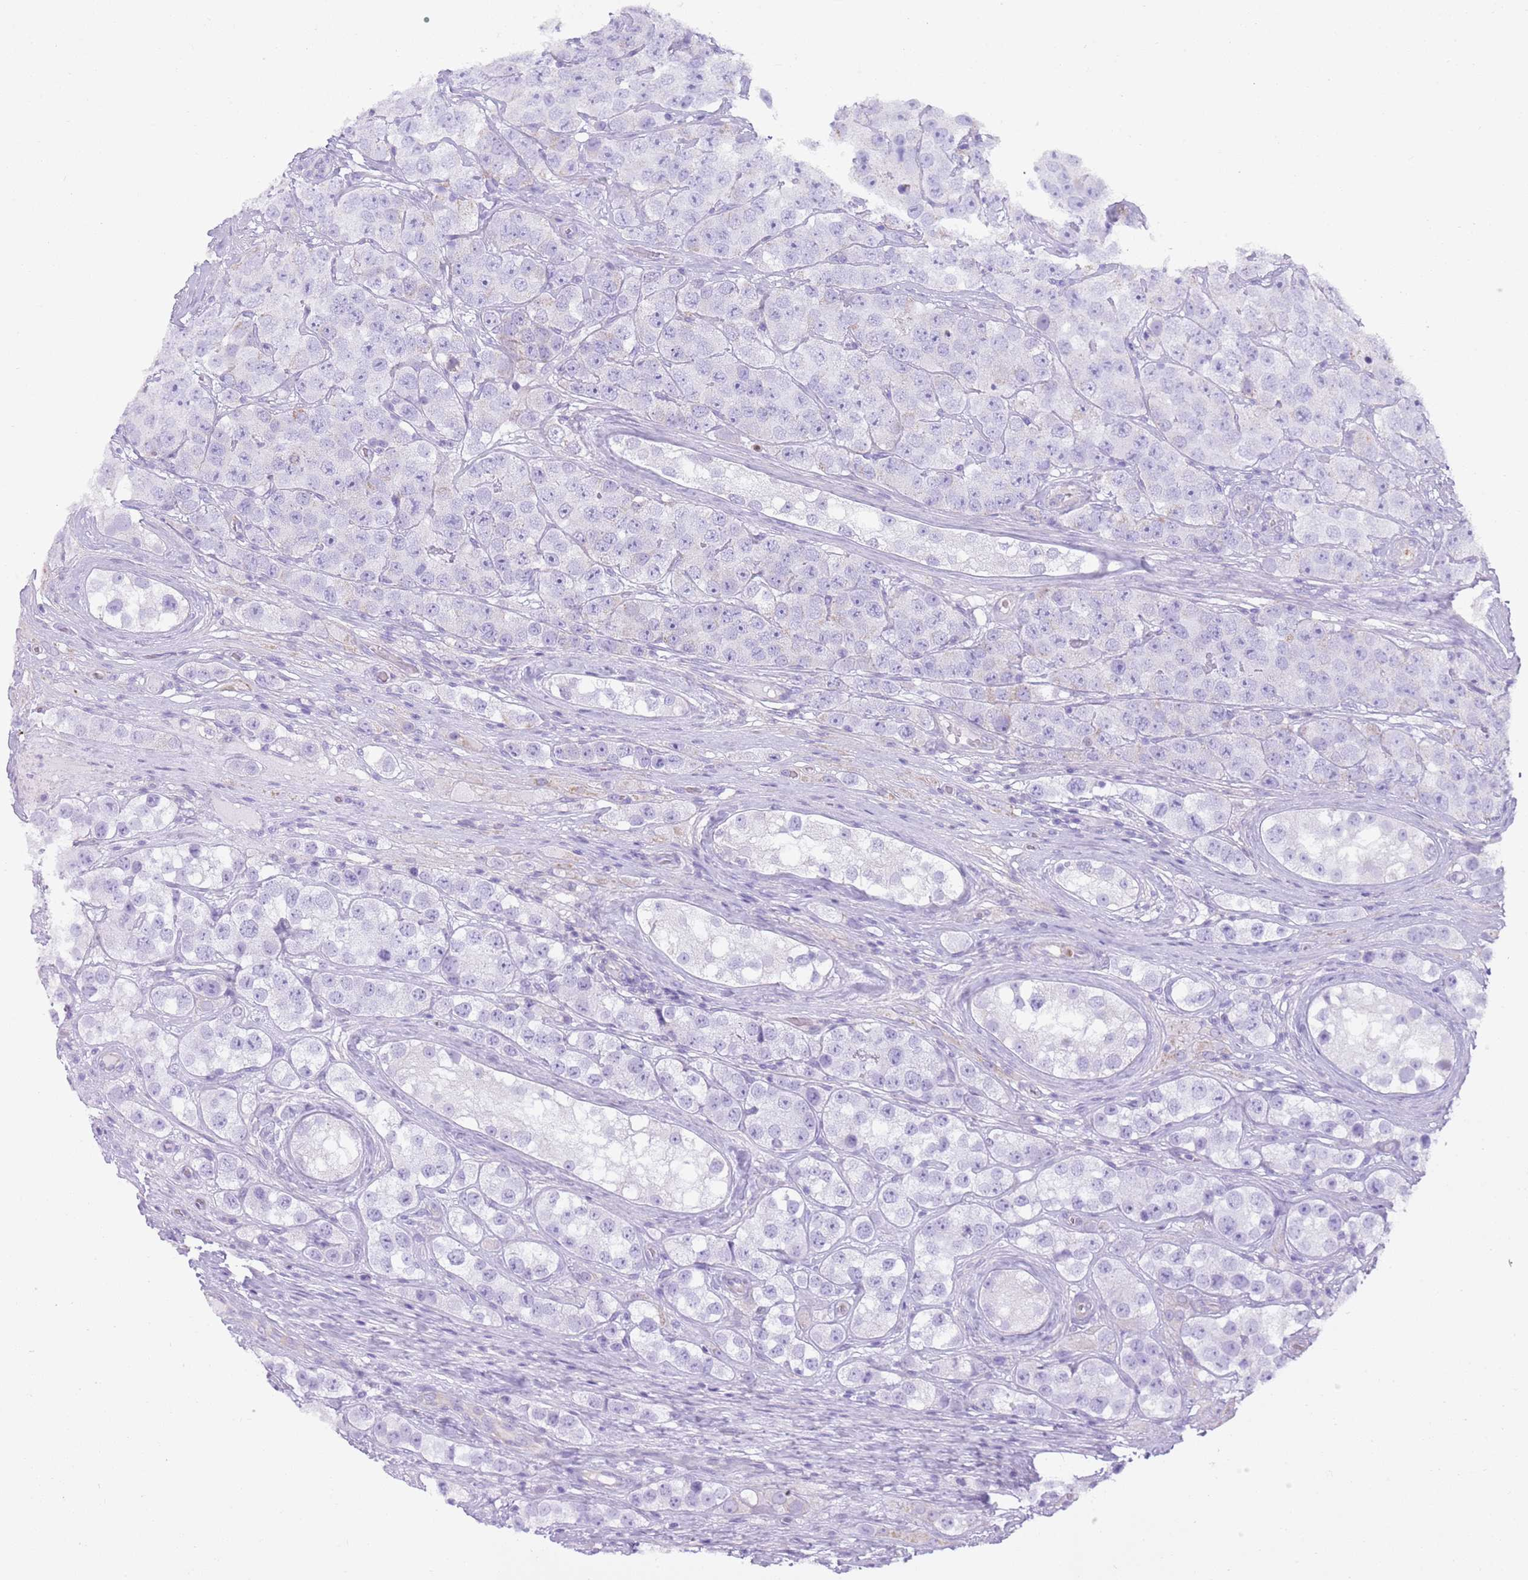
{"staining": {"intensity": "negative", "quantity": "none", "location": "none"}, "tissue": "testis cancer", "cell_type": "Tumor cells", "image_type": "cancer", "snomed": [{"axis": "morphology", "description": "Seminoma, NOS"}, {"axis": "topography", "description": "Testis"}], "caption": "An IHC histopathology image of seminoma (testis) is shown. There is no staining in tumor cells of seminoma (testis).", "gene": "CD177", "patient": {"sex": "male", "age": 28}}